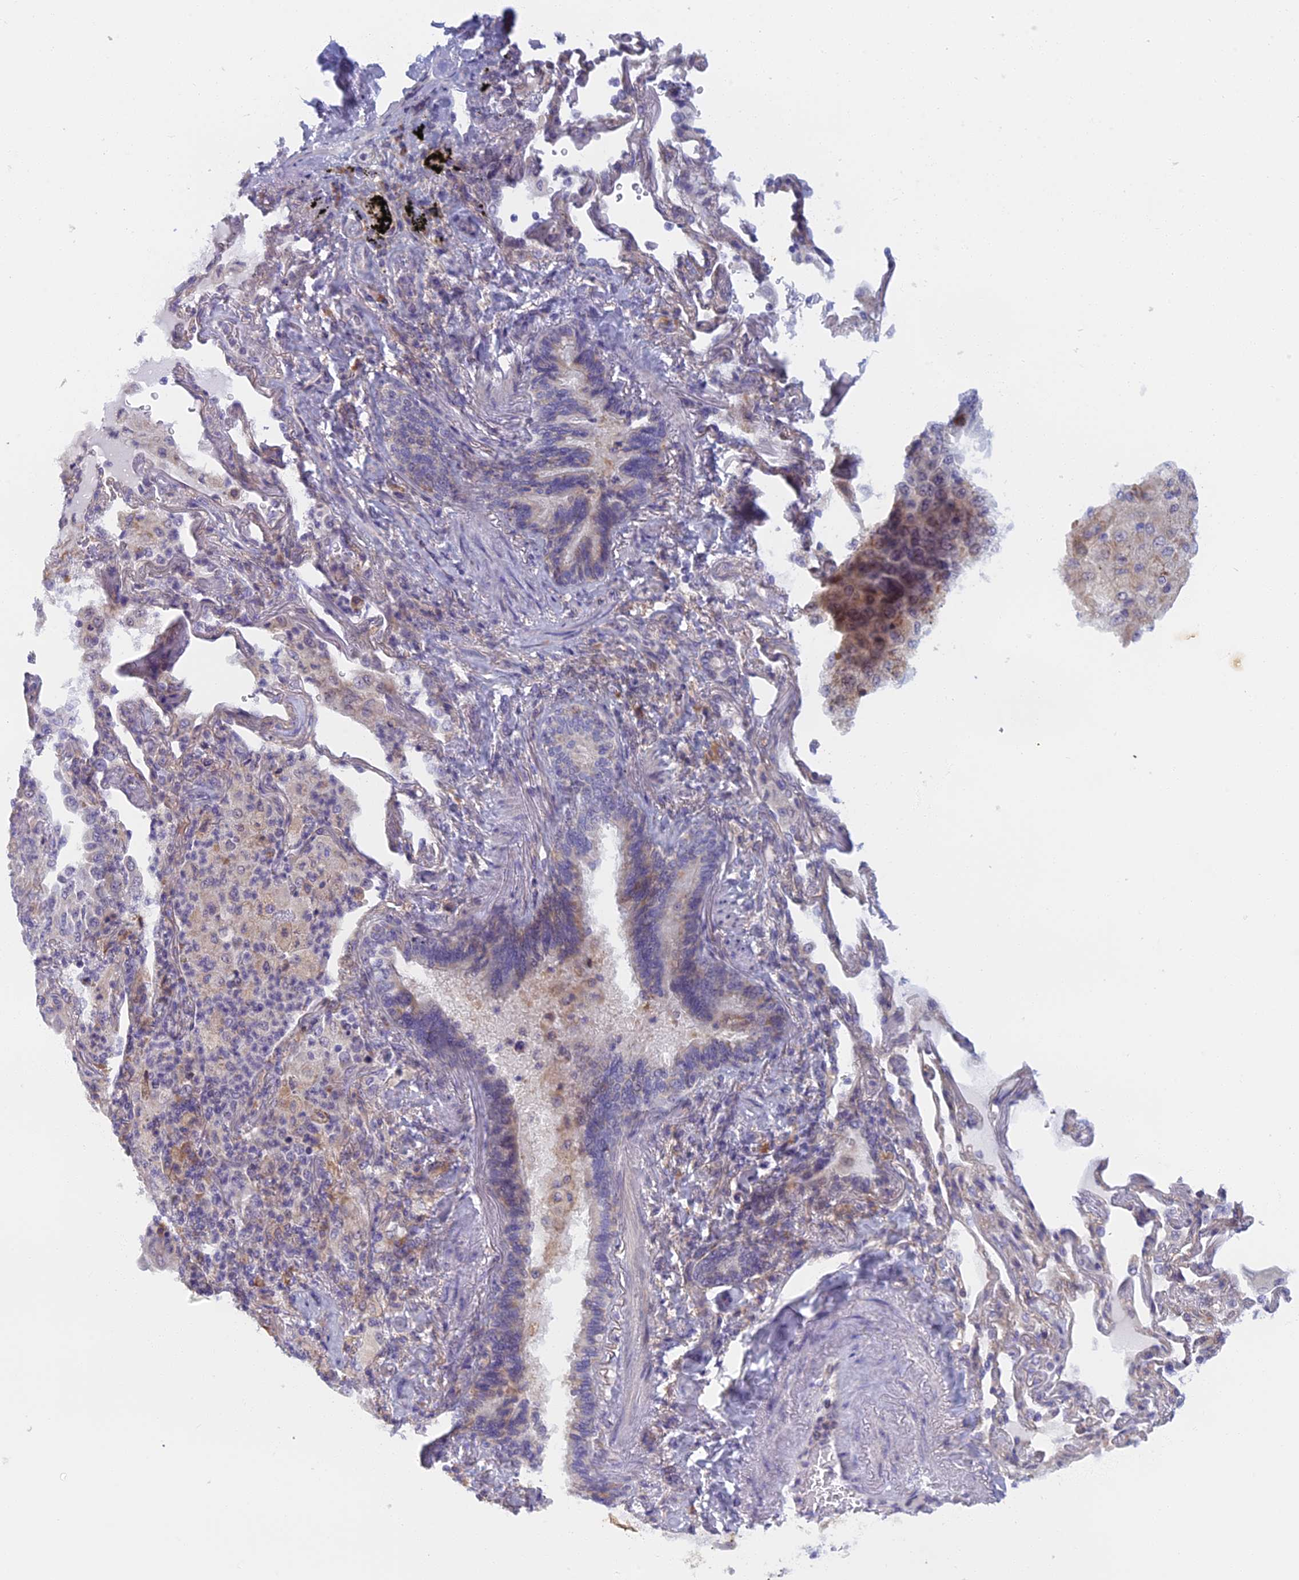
{"staining": {"intensity": "moderate", "quantity": "<25%", "location": "cytoplasmic/membranous"}, "tissue": "lung cancer", "cell_type": "Tumor cells", "image_type": "cancer", "snomed": [{"axis": "morphology", "description": "Adenocarcinoma, NOS"}, {"axis": "topography", "description": "Lung"}], "caption": "Moderate cytoplasmic/membranous staining is present in about <25% of tumor cells in lung cancer (adenocarcinoma).", "gene": "DDX51", "patient": {"sex": "female", "age": 69}}